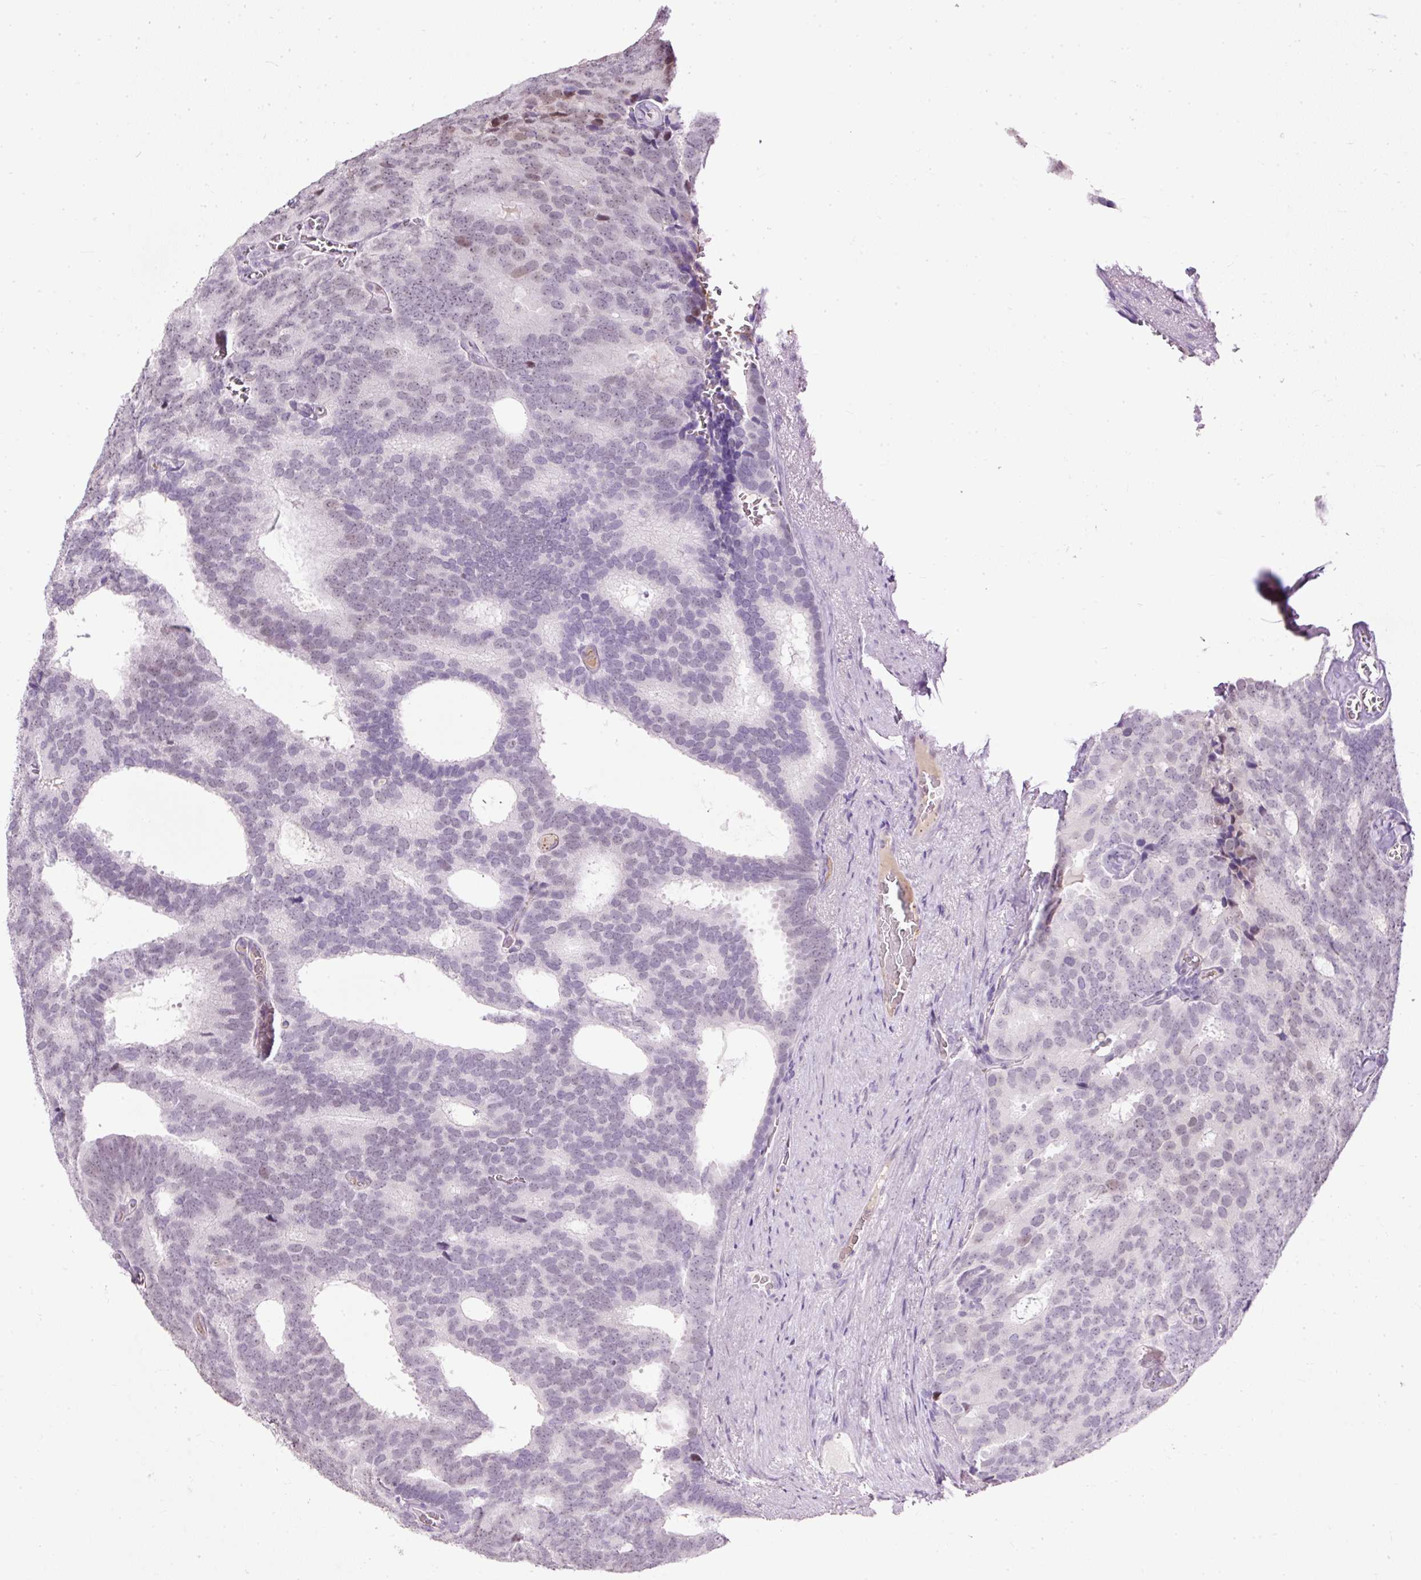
{"staining": {"intensity": "weak", "quantity": "25%-75%", "location": "nuclear"}, "tissue": "prostate cancer", "cell_type": "Tumor cells", "image_type": "cancer", "snomed": [{"axis": "morphology", "description": "Adenocarcinoma, Low grade"}, {"axis": "topography", "description": "Prostate"}], "caption": "Immunohistochemistry of prostate cancer shows low levels of weak nuclear positivity in approximately 25%-75% of tumor cells.", "gene": "PDE6B", "patient": {"sex": "male", "age": 71}}